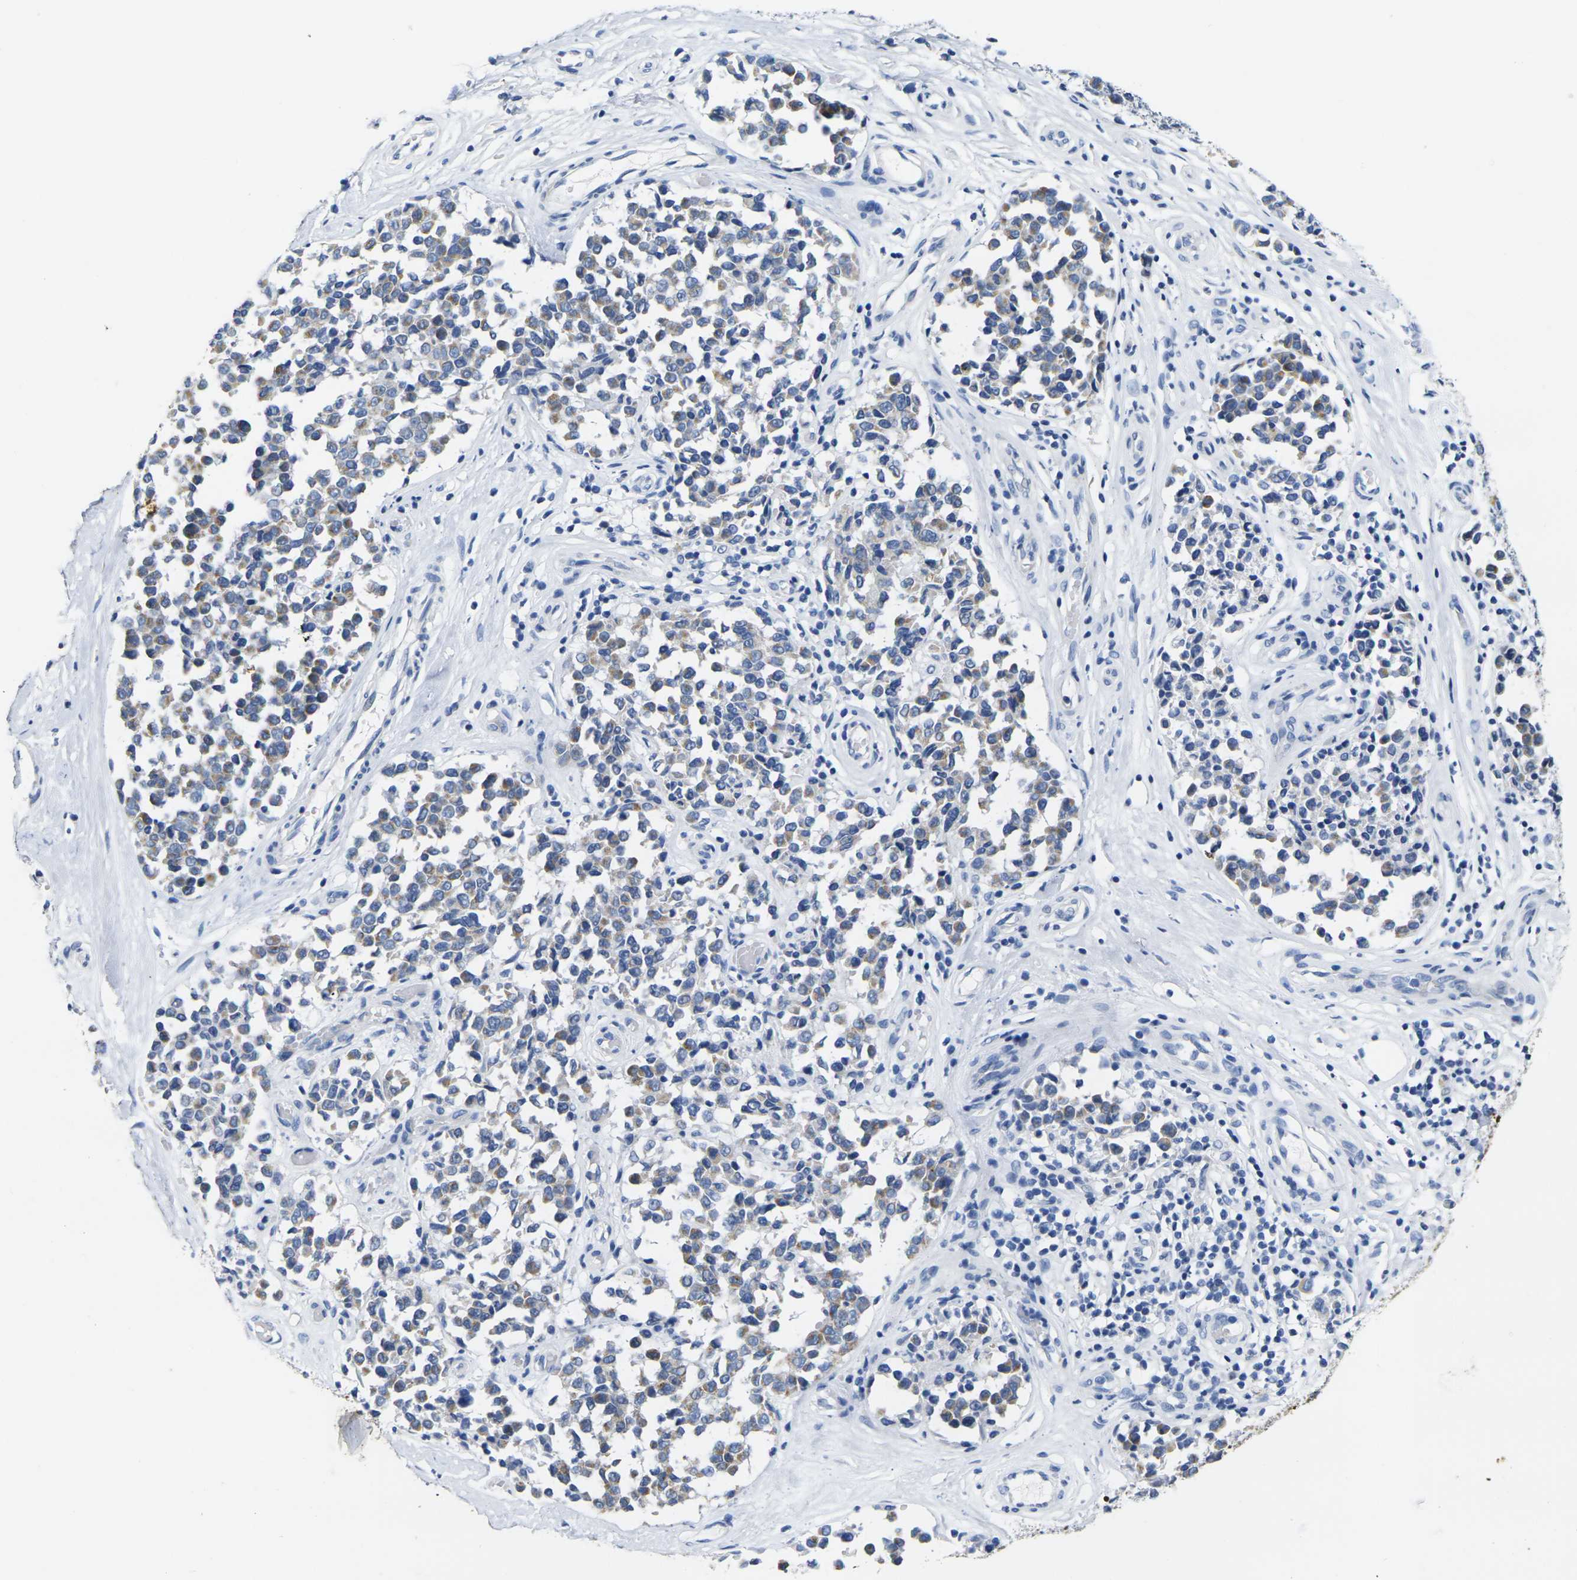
{"staining": {"intensity": "moderate", "quantity": "25%-75%", "location": "cytoplasmic/membranous"}, "tissue": "melanoma", "cell_type": "Tumor cells", "image_type": "cancer", "snomed": [{"axis": "morphology", "description": "Malignant melanoma, NOS"}, {"axis": "topography", "description": "Skin"}], "caption": "The image exhibits staining of malignant melanoma, revealing moderate cytoplasmic/membranous protein positivity (brown color) within tumor cells. The protein is stained brown, and the nuclei are stained in blue (DAB (3,3'-diaminobenzidine) IHC with brightfield microscopy, high magnification).", "gene": "NOCT", "patient": {"sex": "female", "age": 64}}